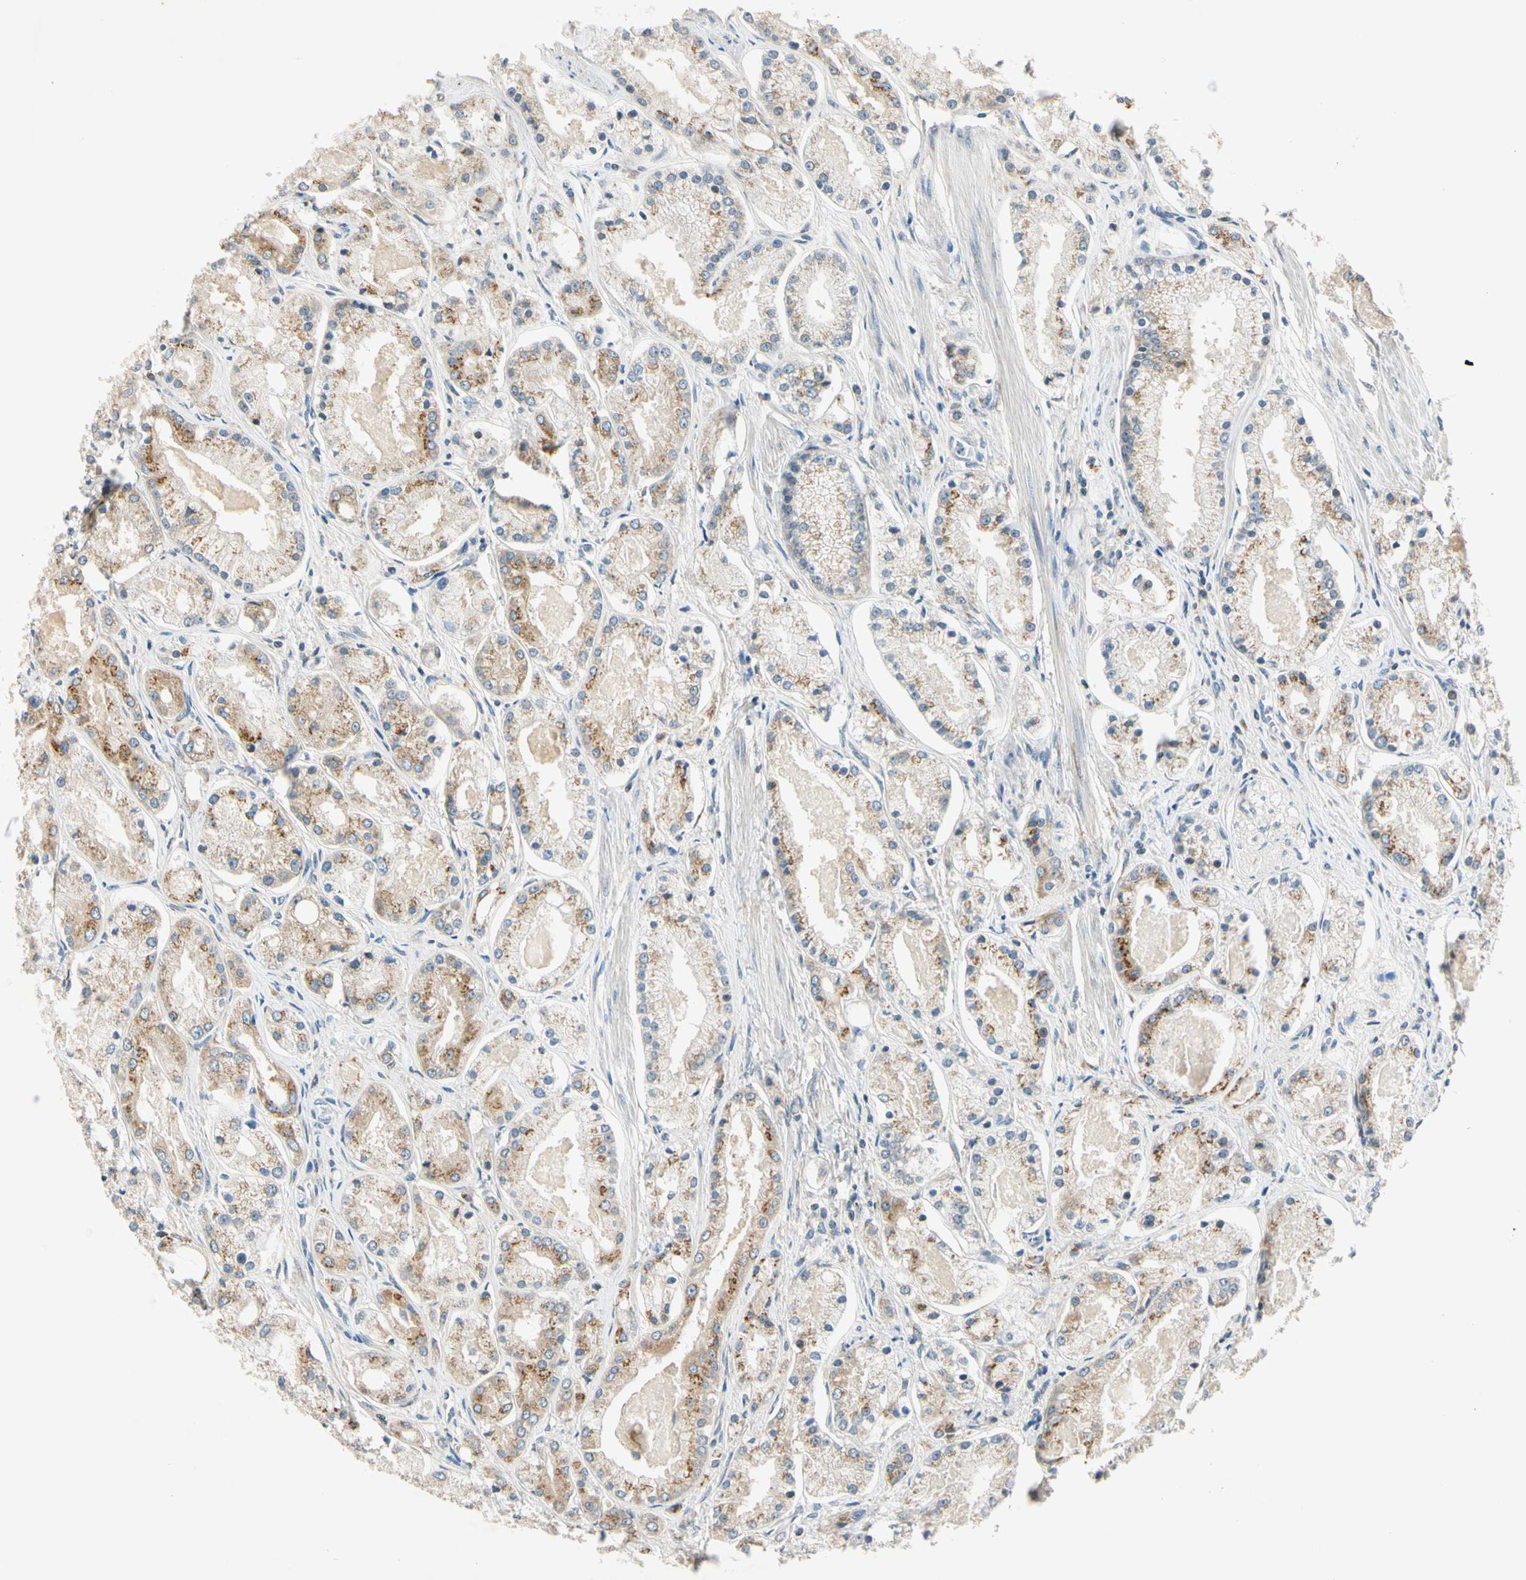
{"staining": {"intensity": "moderate", "quantity": ">75%", "location": "cytoplasmic/membranous"}, "tissue": "prostate cancer", "cell_type": "Tumor cells", "image_type": "cancer", "snomed": [{"axis": "morphology", "description": "Adenocarcinoma, High grade"}, {"axis": "topography", "description": "Prostate"}], "caption": "Human prostate high-grade adenocarcinoma stained with a brown dye displays moderate cytoplasmic/membranous positive positivity in about >75% of tumor cells.", "gene": "RPS6KB2", "patient": {"sex": "male", "age": 66}}